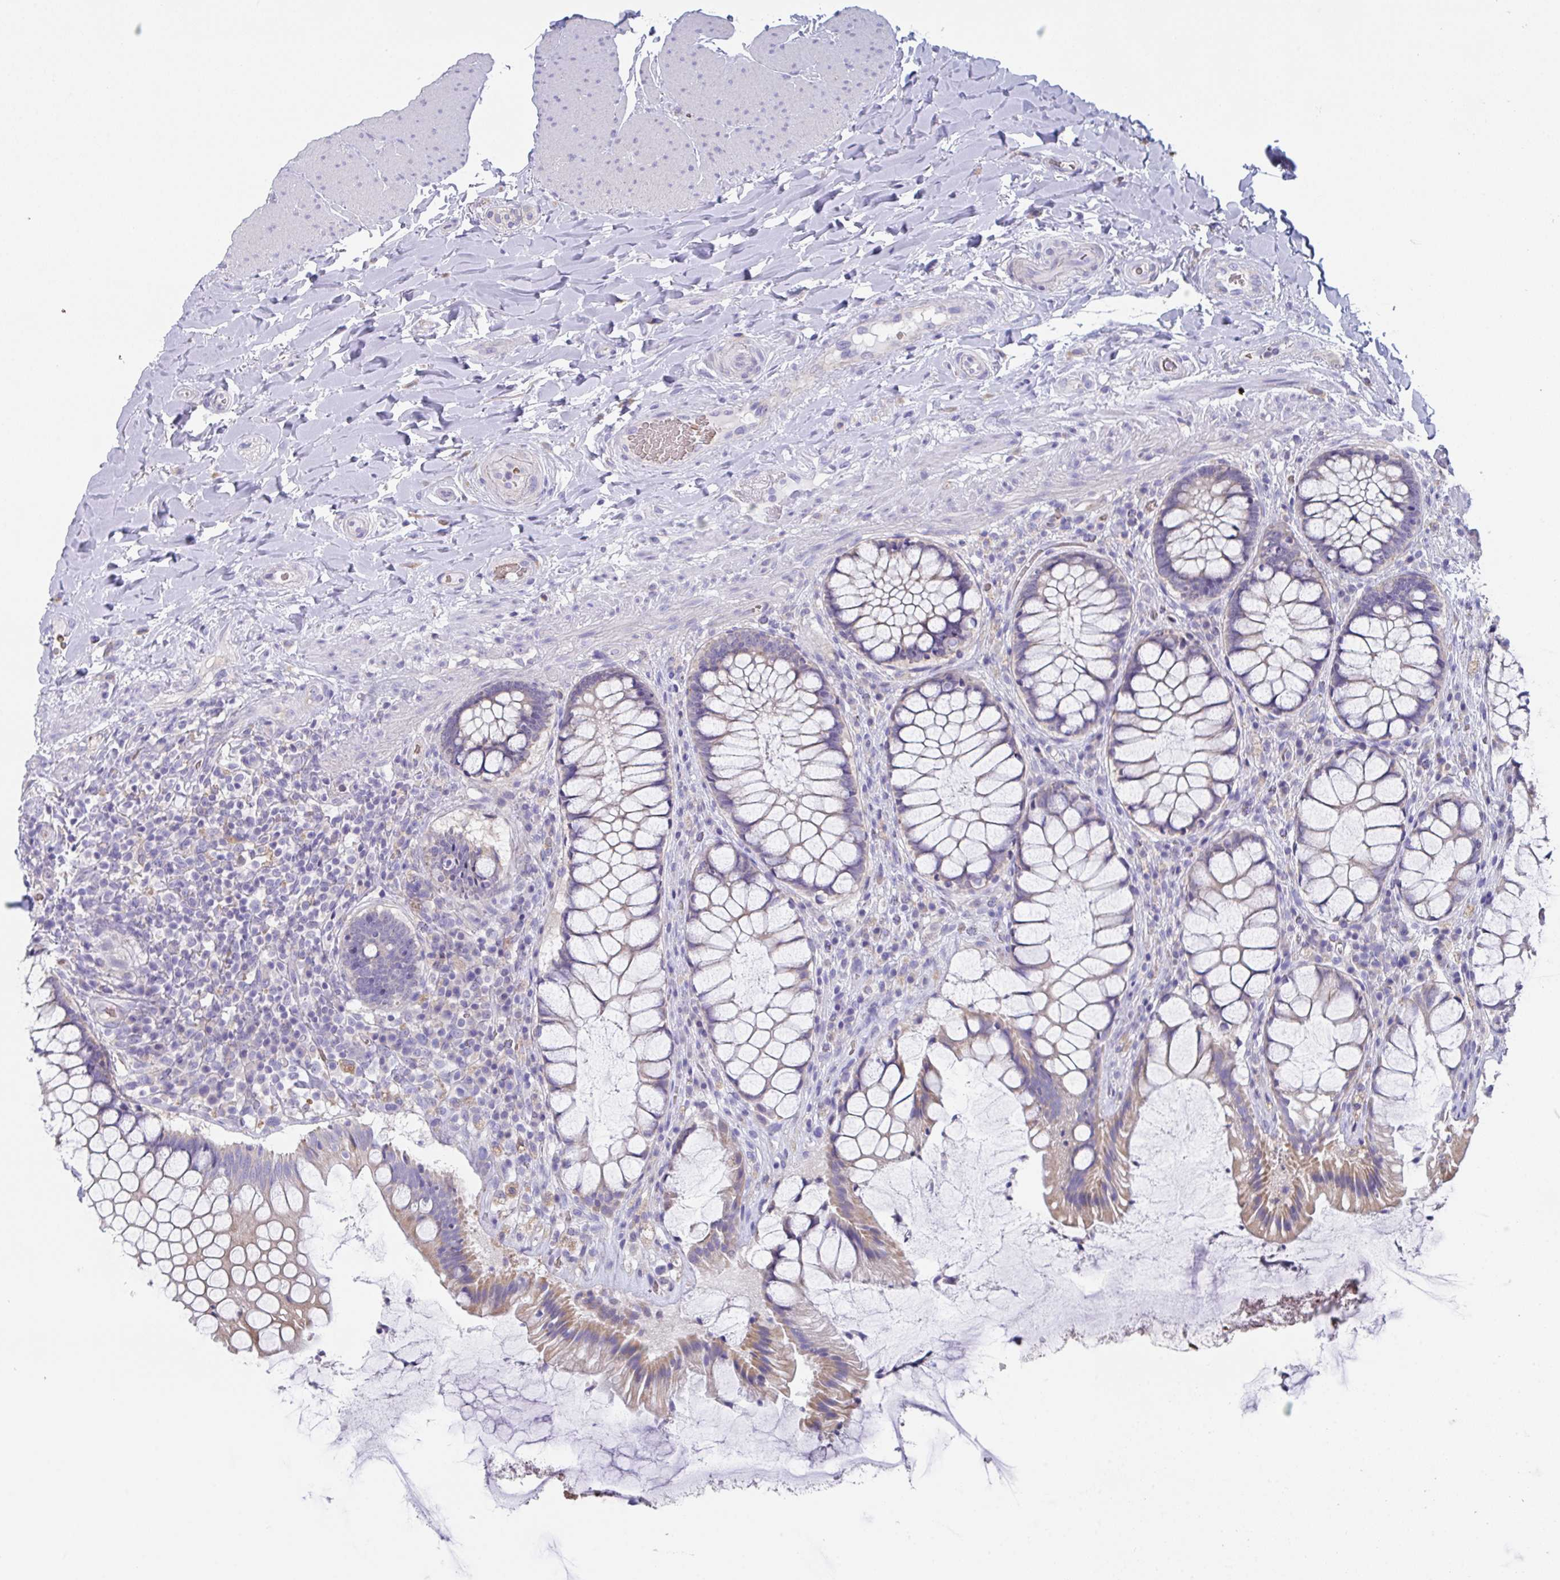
{"staining": {"intensity": "weak", "quantity": "25%-75%", "location": "cytoplasmic/membranous"}, "tissue": "rectum", "cell_type": "Glandular cells", "image_type": "normal", "snomed": [{"axis": "morphology", "description": "Normal tissue, NOS"}, {"axis": "topography", "description": "Rectum"}], "caption": "A high-resolution histopathology image shows IHC staining of unremarkable rectum, which exhibits weak cytoplasmic/membranous expression in about 25%-75% of glandular cells.", "gene": "TFAP2C", "patient": {"sex": "female", "age": 58}}